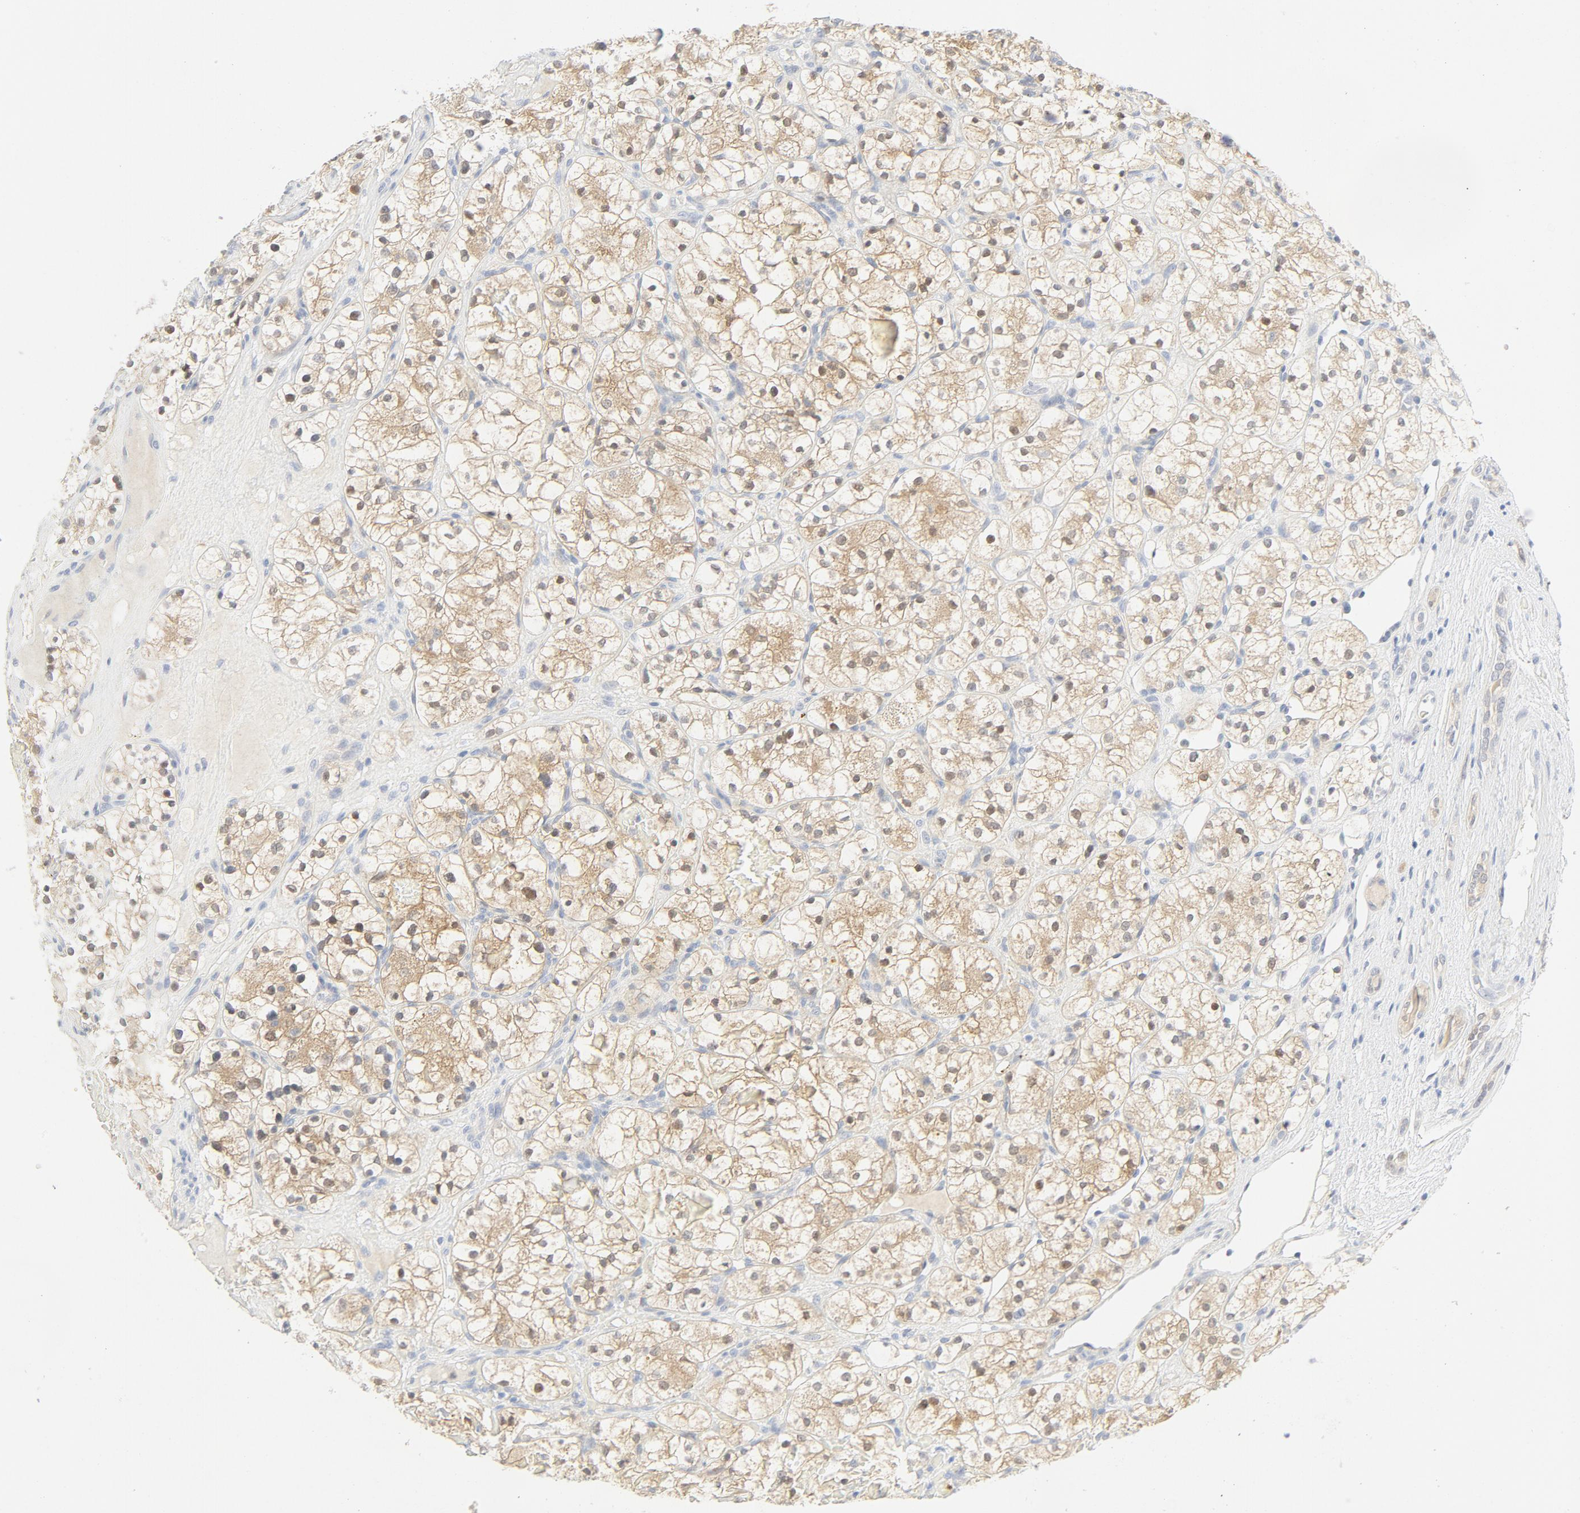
{"staining": {"intensity": "moderate", "quantity": "25%-75%", "location": "cytoplasmic/membranous"}, "tissue": "renal cancer", "cell_type": "Tumor cells", "image_type": "cancer", "snomed": [{"axis": "morphology", "description": "Adenocarcinoma, NOS"}, {"axis": "topography", "description": "Kidney"}], "caption": "IHC staining of renal adenocarcinoma, which demonstrates medium levels of moderate cytoplasmic/membranous staining in approximately 25%-75% of tumor cells indicating moderate cytoplasmic/membranous protein positivity. The staining was performed using DAB (3,3'-diaminobenzidine) (brown) for protein detection and nuclei were counterstained in hematoxylin (blue).", "gene": "PGM1", "patient": {"sex": "female", "age": 60}}